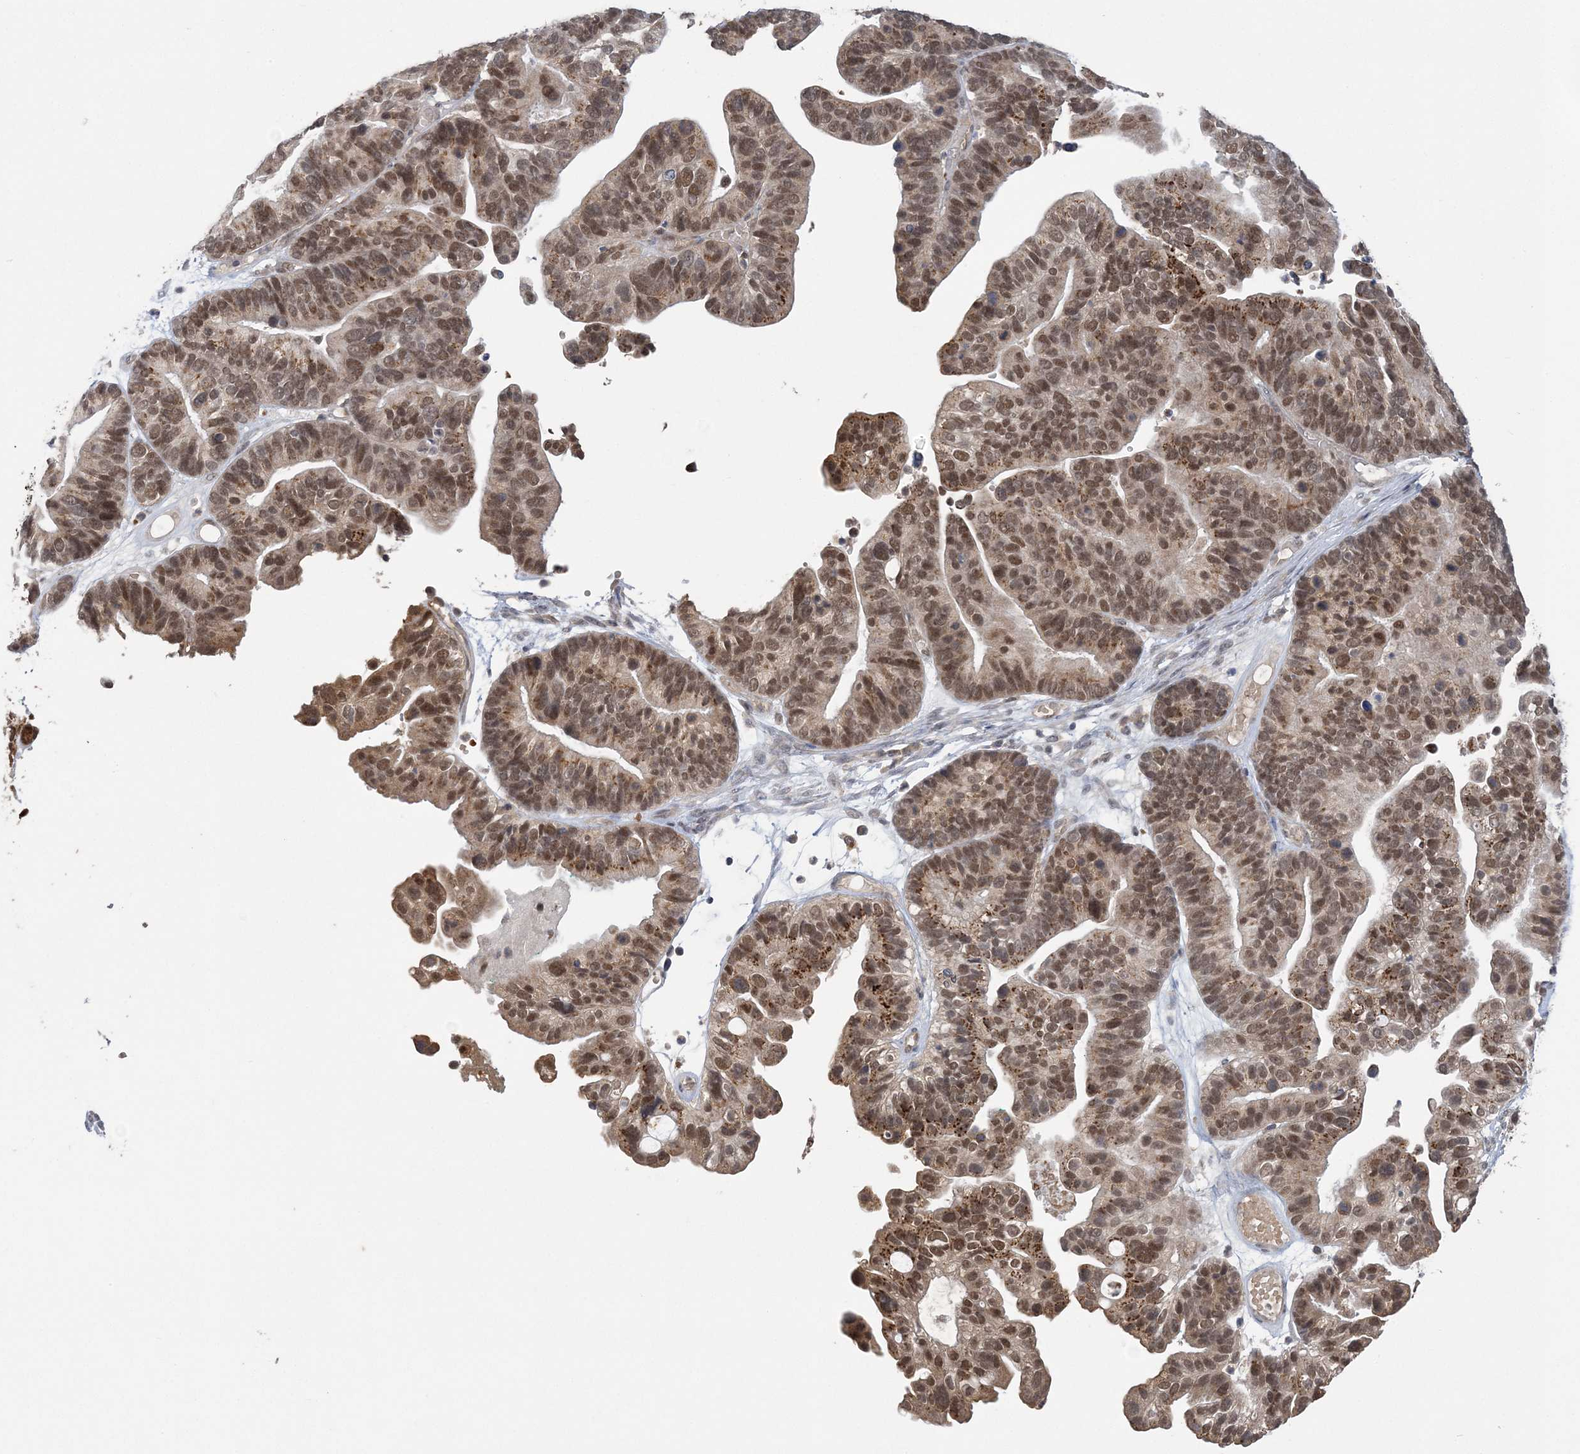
{"staining": {"intensity": "moderate", "quantity": ">75%", "location": "nuclear"}, "tissue": "ovarian cancer", "cell_type": "Tumor cells", "image_type": "cancer", "snomed": [{"axis": "morphology", "description": "Cystadenocarcinoma, serous, NOS"}, {"axis": "topography", "description": "Ovary"}], "caption": "Immunohistochemistry (IHC) micrograph of ovarian cancer (serous cystadenocarcinoma) stained for a protein (brown), which shows medium levels of moderate nuclear staining in about >75% of tumor cells.", "gene": "ZBTB7A", "patient": {"sex": "female", "age": 56}}